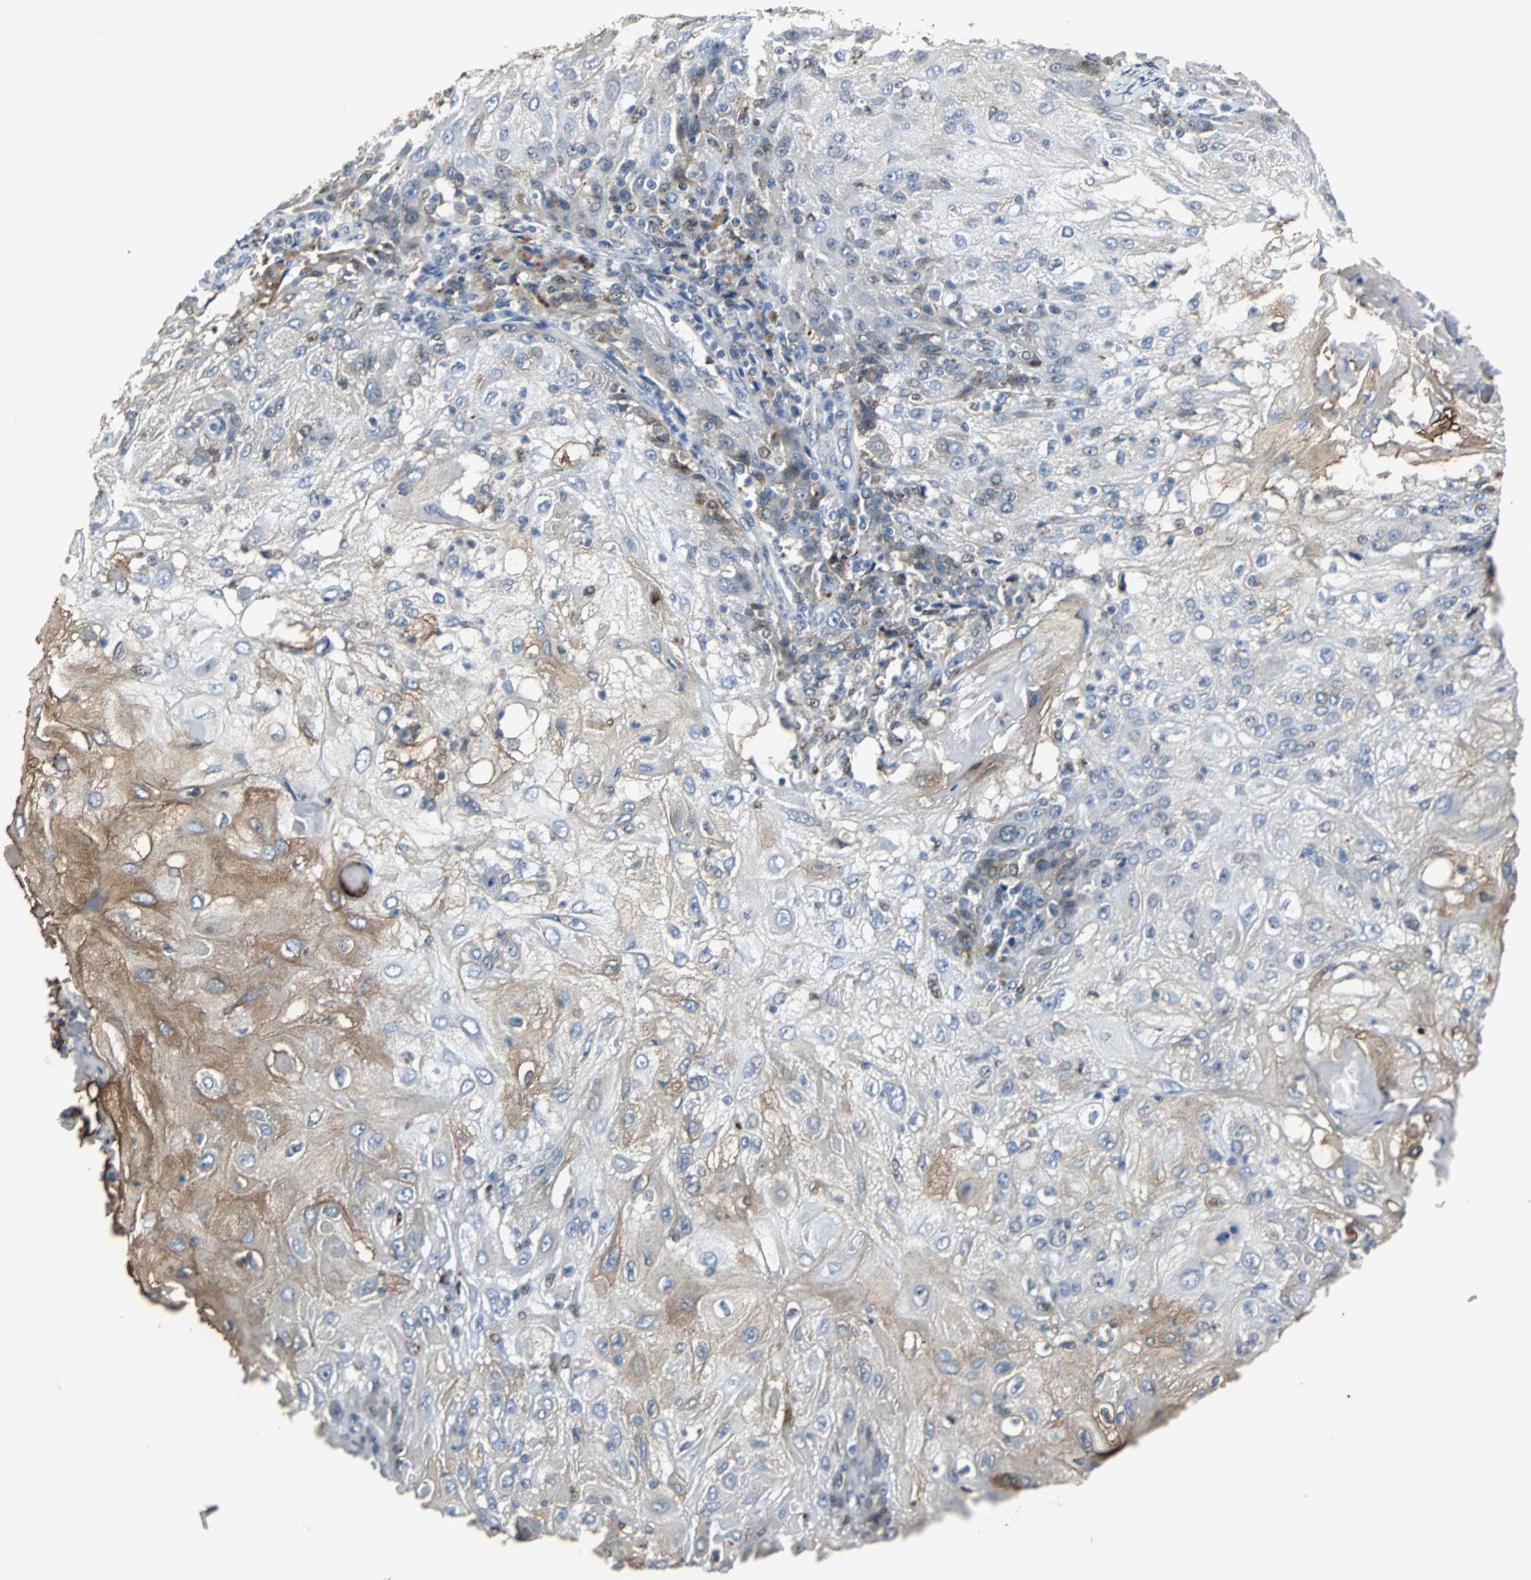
{"staining": {"intensity": "moderate", "quantity": "25%-75%", "location": "cytoplasmic/membranous"}, "tissue": "skin cancer", "cell_type": "Tumor cells", "image_type": "cancer", "snomed": [{"axis": "morphology", "description": "Normal tissue, NOS"}, {"axis": "morphology", "description": "Squamous cell carcinoma, NOS"}, {"axis": "topography", "description": "Skin"}], "caption": "A histopathology image of human skin cancer stained for a protein reveals moderate cytoplasmic/membranous brown staining in tumor cells.", "gene": "HLX", "patient": {"sex": "female", "age": 83}}